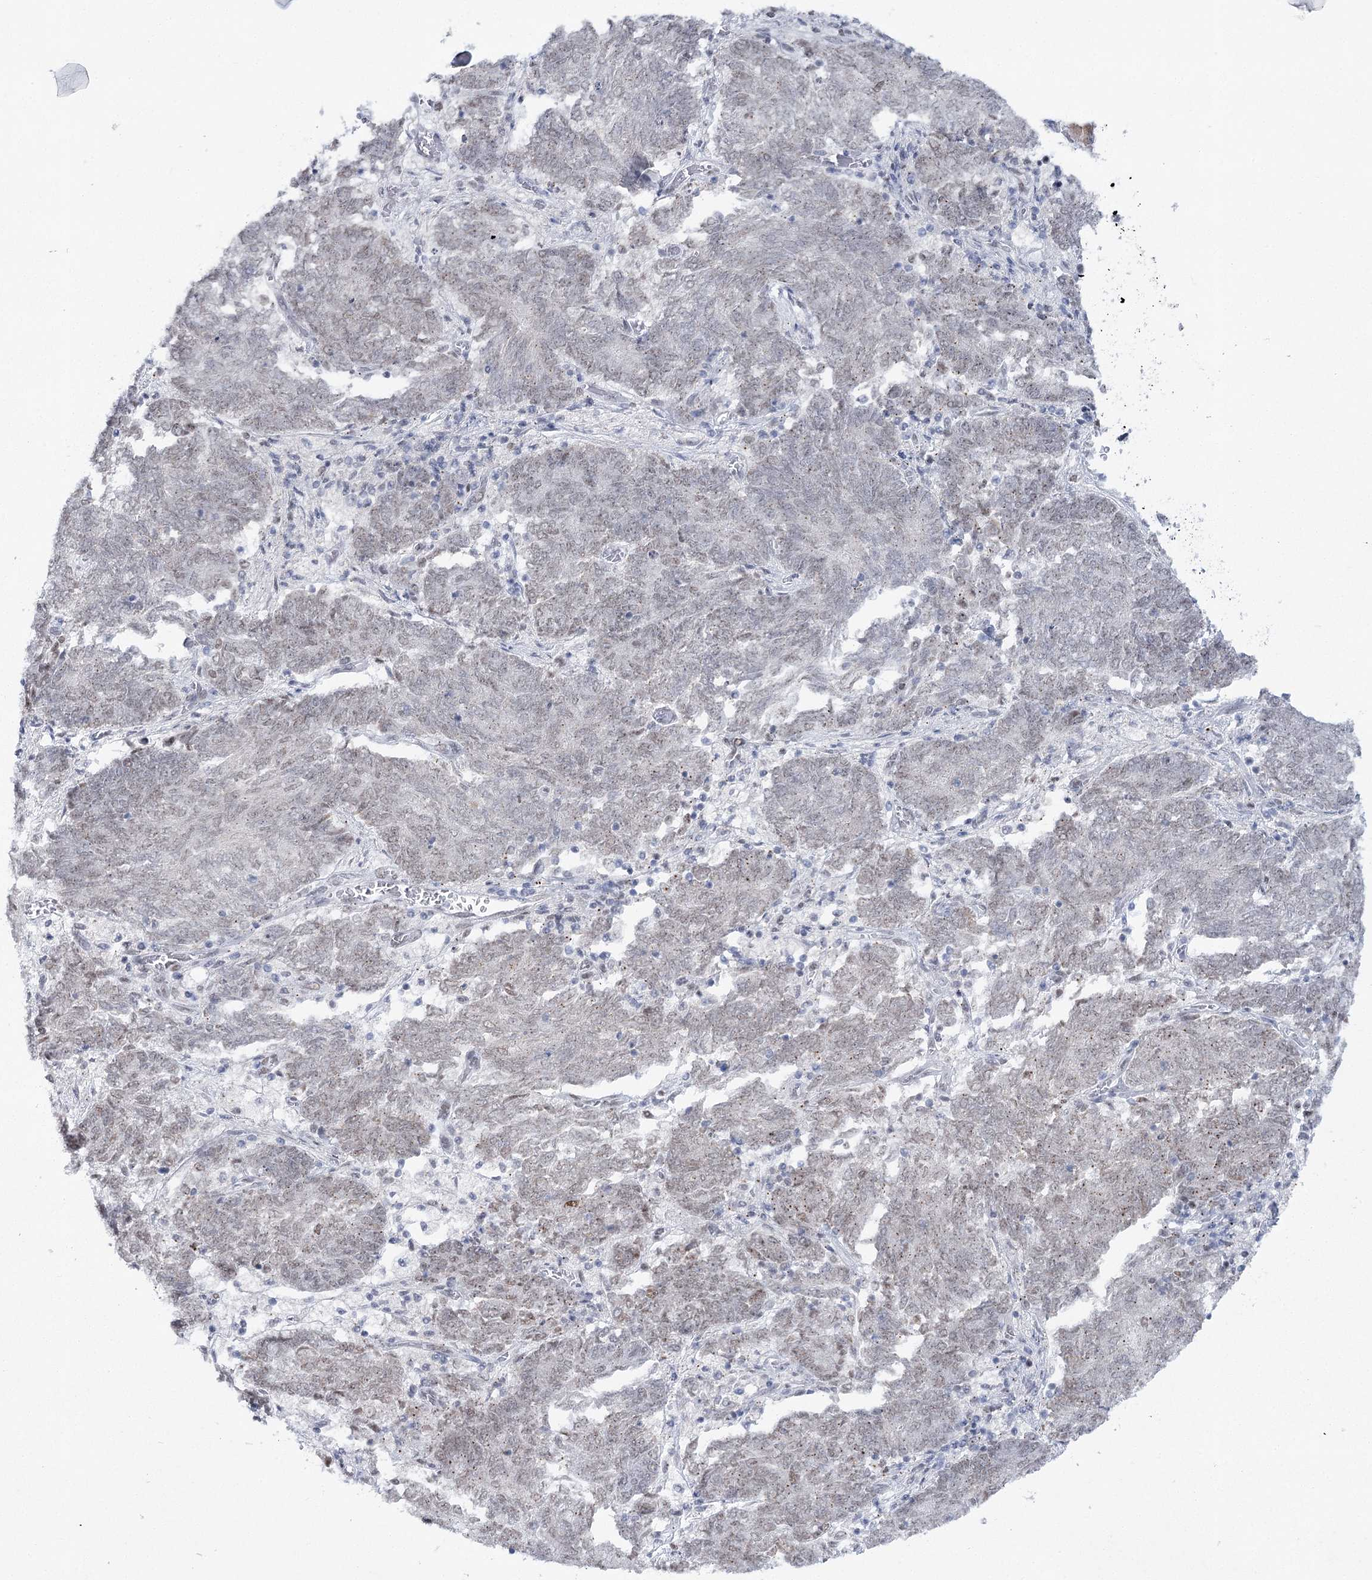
{"staining": {"intensity": "weak", "quantity": ">75%", "location": "nuclear"}, "tissue": "endometrial cancer", "cell_type": "Tumor cells", "image_type": "cancer", "snomed": [{"axis": "morphology", "description": "Adenocarcinoma, NOS"}, {"axis": "topography", "description": "Endometrium"}], "caption": "Endometrial adenocarcinoma was stained to show a protein in brown. There is low levels of weak nuclear positivity in approximately >75% of tumor cells.", "gene": "ZC3H8", "patient": {"sex": "female", "age": 80}}